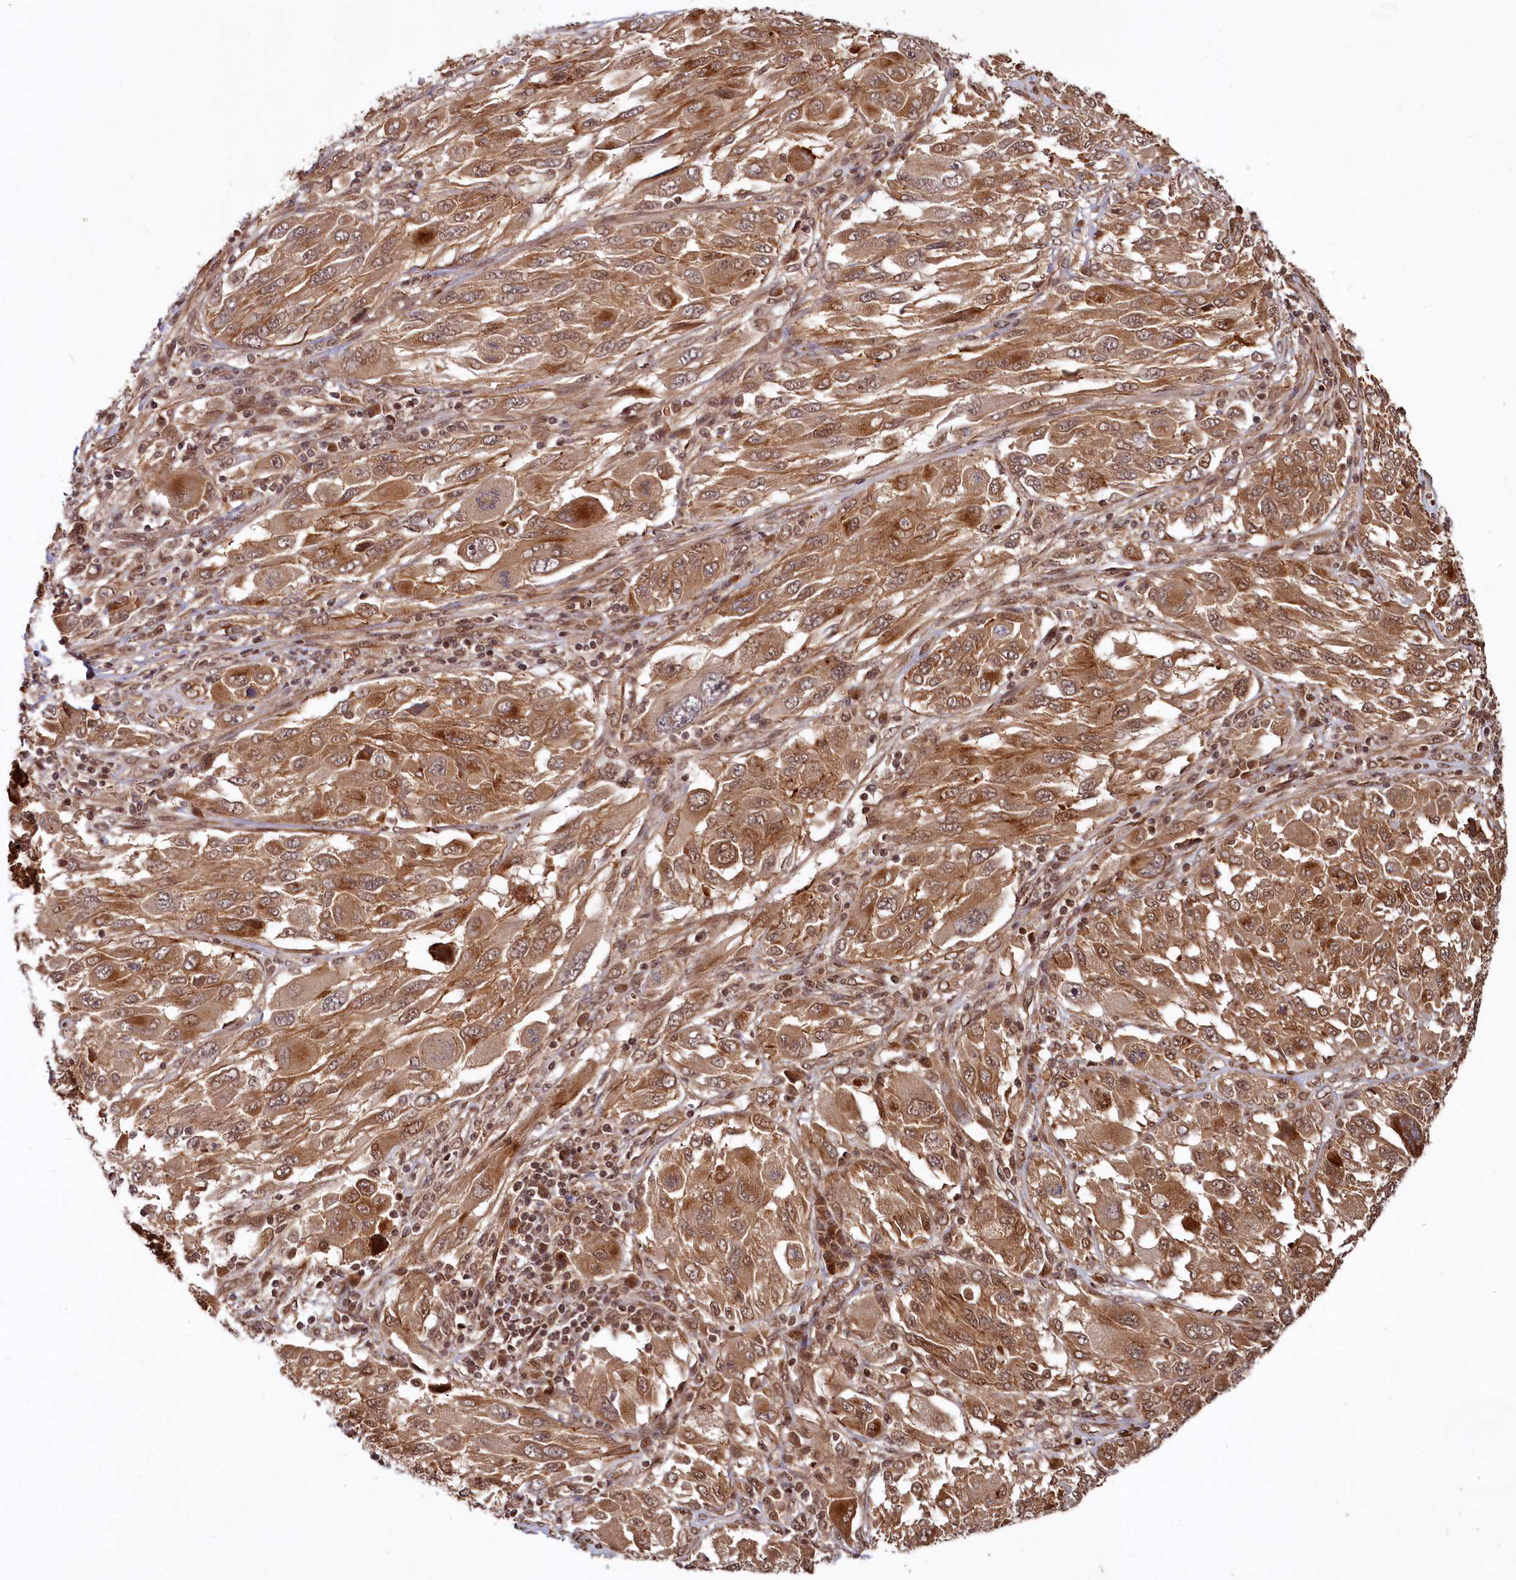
{"staining": {"intensity": "moderate", "quantity": ">75%", "location": "cytoplasmic/membranous,nuclear"}, "tissue": "melanoma", "cell_type": "Tumor cells", "image_type": "cancer", "snomed": [{"axis": "morphology", "description": "Malignant melanoma, NOS"}, {"axis": "topography", "description": "Skin"}], "caption": "This histopathology image shows immunohistochemistry (IHC) staining of melanoma, with medium moderate cytoplasmic/membranous and nuclear staining in approximately >75% of tumor cells.", "gene": "TRIM23", "patient": {"sex": "female", "age": 91}}